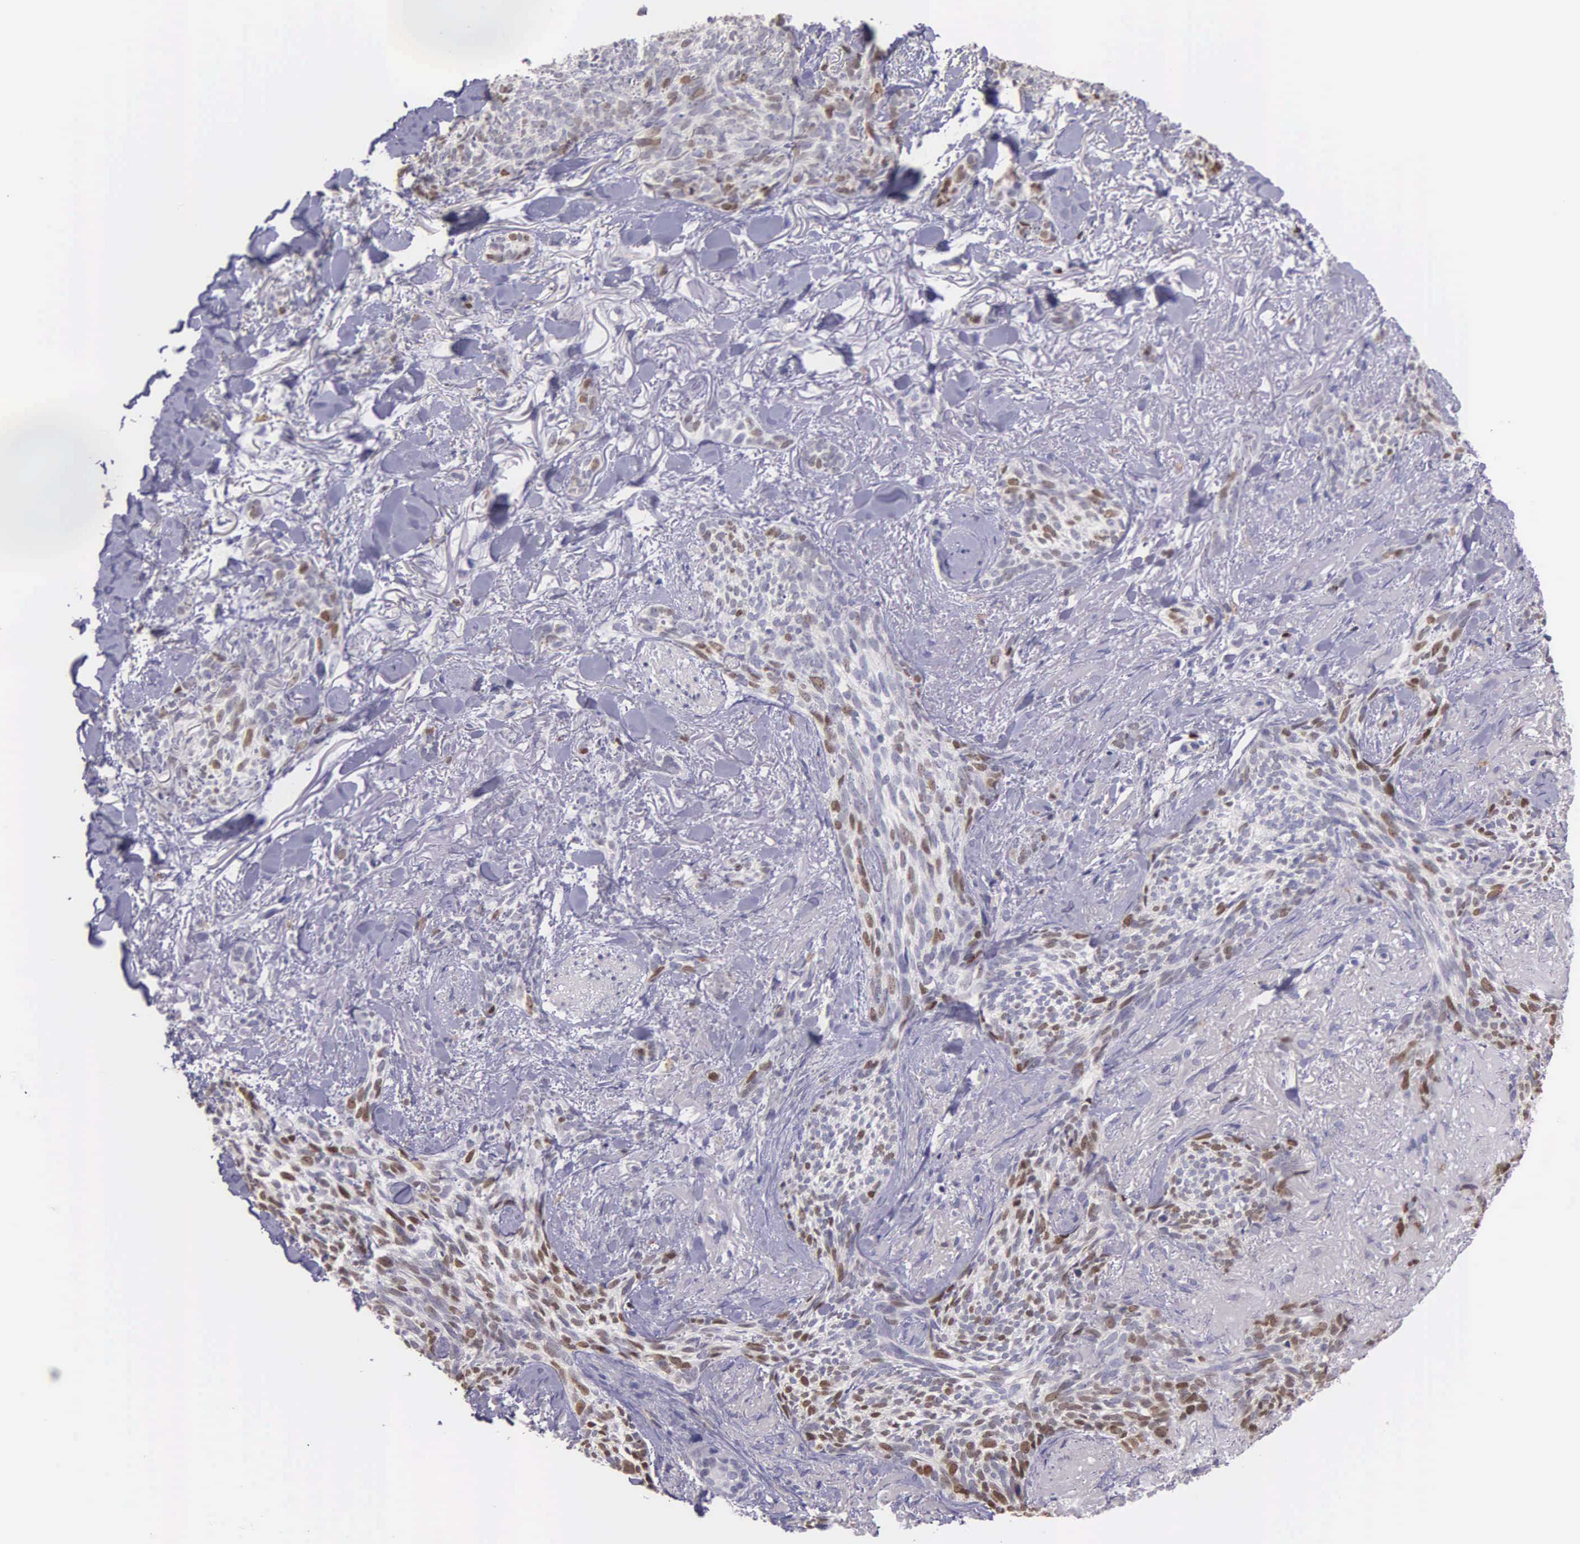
{"staining": {"intensity": "moderate", "quantity": "<25%", "location": "nuclear"}, "tissue": "skin cancer", "cell_type": "Tumor cells", "image_type": "cancer", "snomed": [{"axis": "morphology", "description": "Basal cell carcinoma"}, {"axis": "topography", "description": "Skin"}], "caption": "Immunohistochemistry (IHC) staining of skin cancer (basal cell carcinoma), which reveals low levels of moderate nuclear staining in about <25% of tumor cells indicating moderate nuclear protein positivity. The staining was performed using DAB (3,3'-diaminobenzidine) (brown) for protein detection and nuclei were counterstained in hematoxylin (blue).", "gene": "MCM5", "patient": {"sex": "female", "age": 81}}